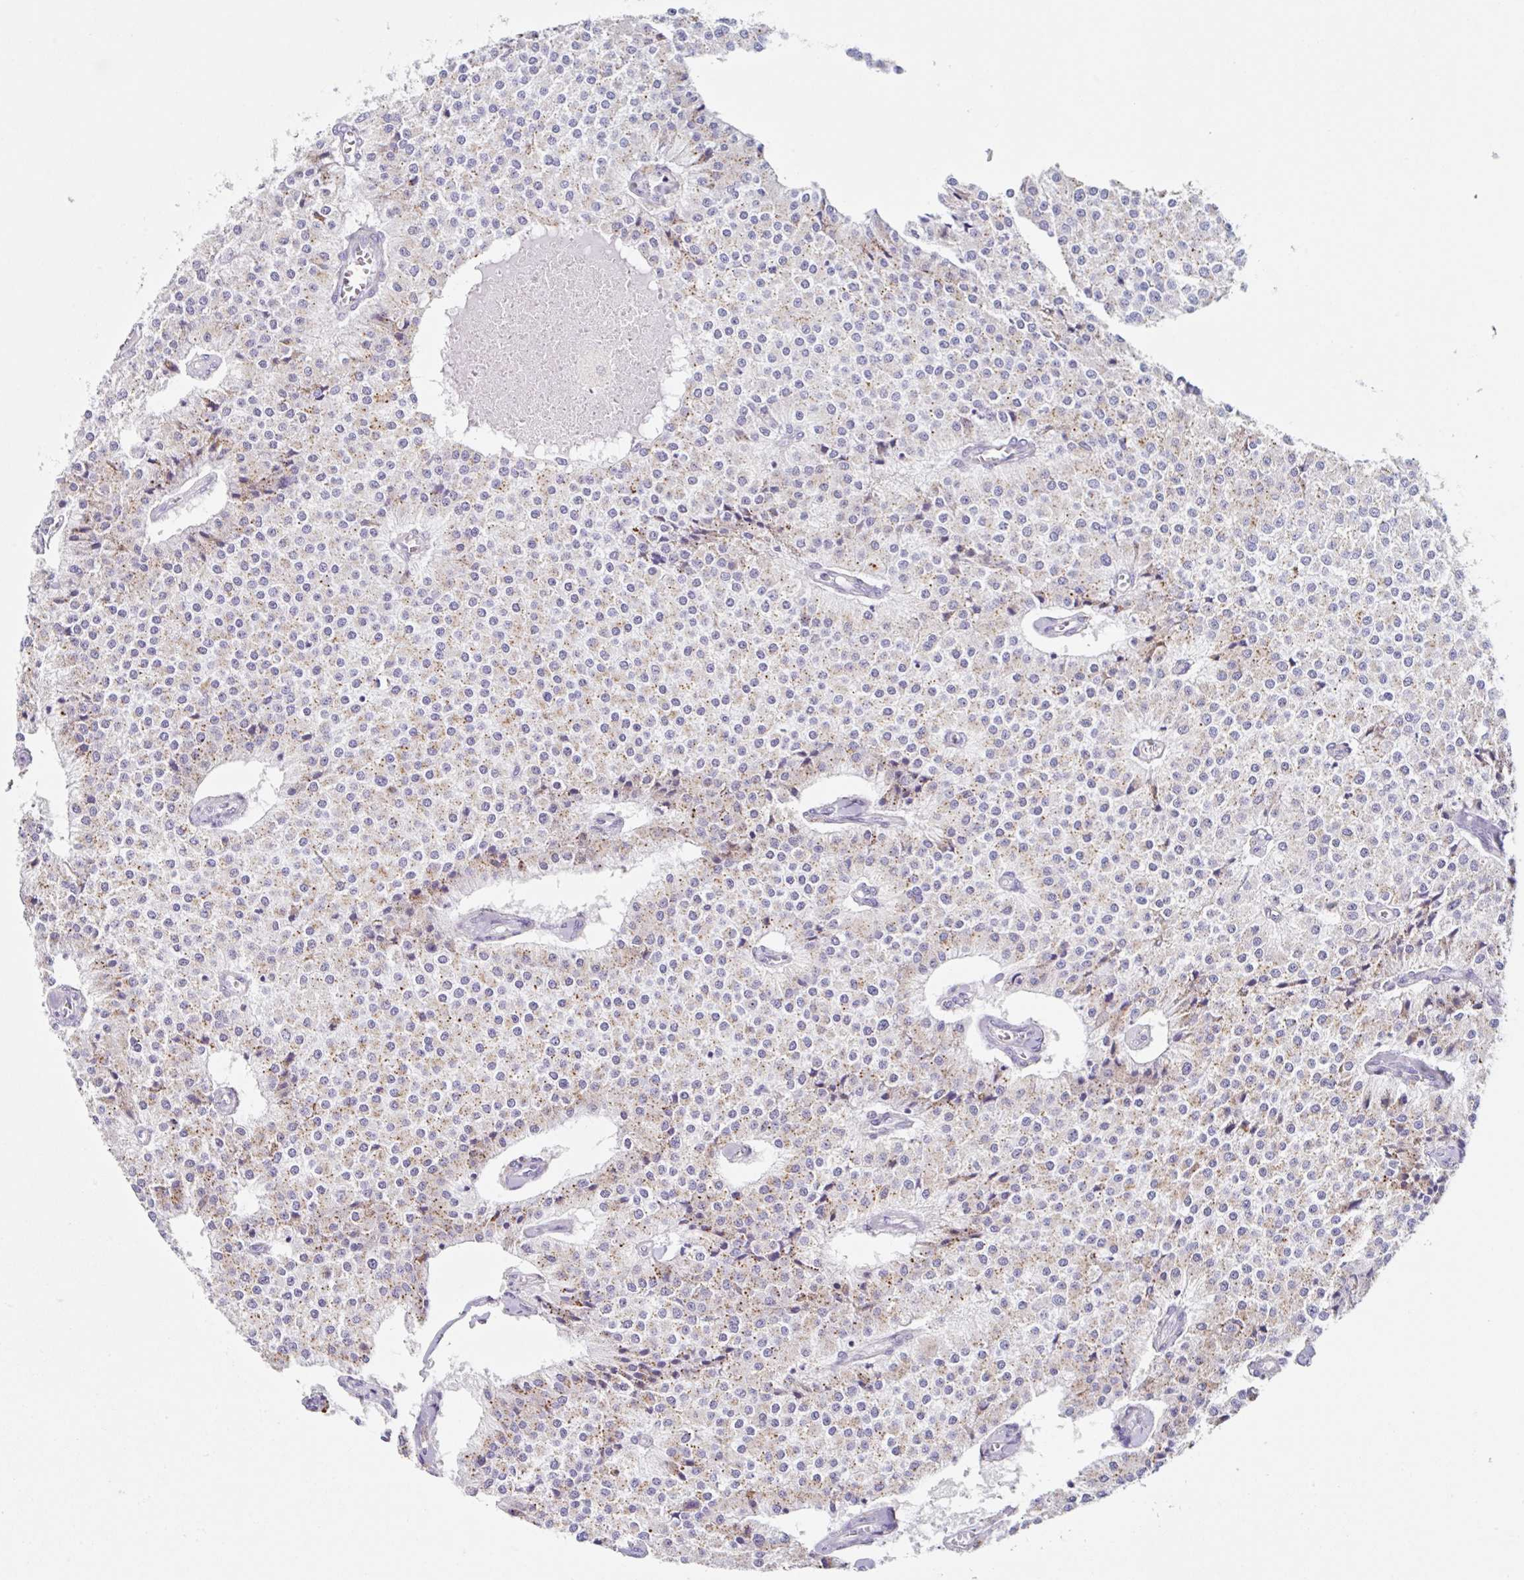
{"staining": {"intensity": "moderate", "quantity": "25%-75%", "location": "cytoplasmic/membranous"}, "tissue": "carcinoid", "cell_type": "Tumor cells", "image_type": "cancer", "snomed": [{"axis": "morphology", "description": "Carcinoid, malignant, NOS"}, {"axis": "topography", "description": "Colon"}], "caption": "This is an image of immunohistochemistry (IHC) staining of malignant carcinoid, which shows moderate expression in the cytoplasmic/membranous of tumor cells.", "gene": "DKK4", "patient": {"sex": "female", "age": 52}}